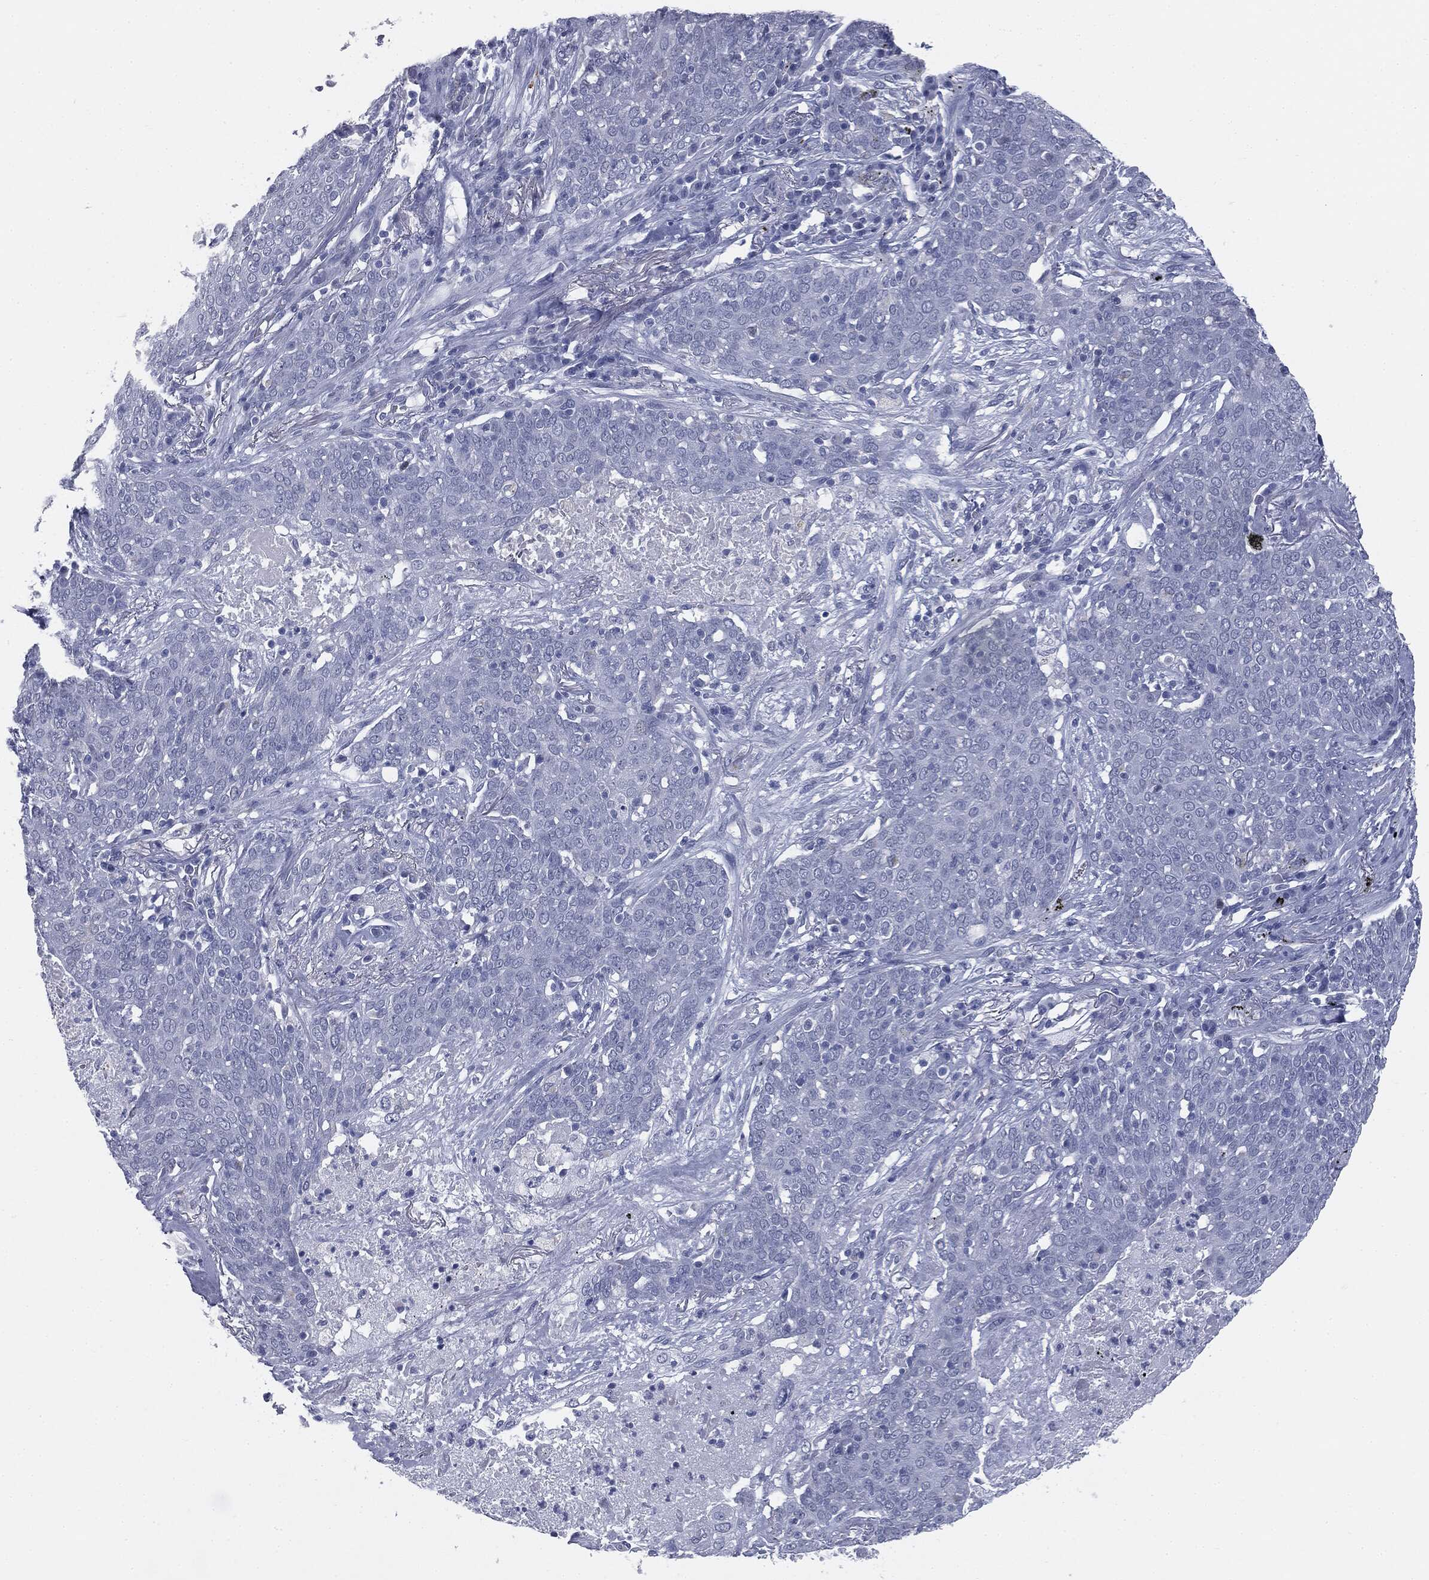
{"staining": {"intensity": "negative", "quantity": "none", "location": "none"}, "tissue": "lung cancer", "cell_type": "Tumor cells", "image_type": "cancer", "snomed": [{"axis": "morphology", "description": "Squamous cell carcinoma, NOS"}, {"axis": "topography", "description": "Lung"}], "caption": "Tumor cells are negative for protein expression in human lung cancer.", "gene": "TPO", "patient": {"sex": "male", "age": 82}}